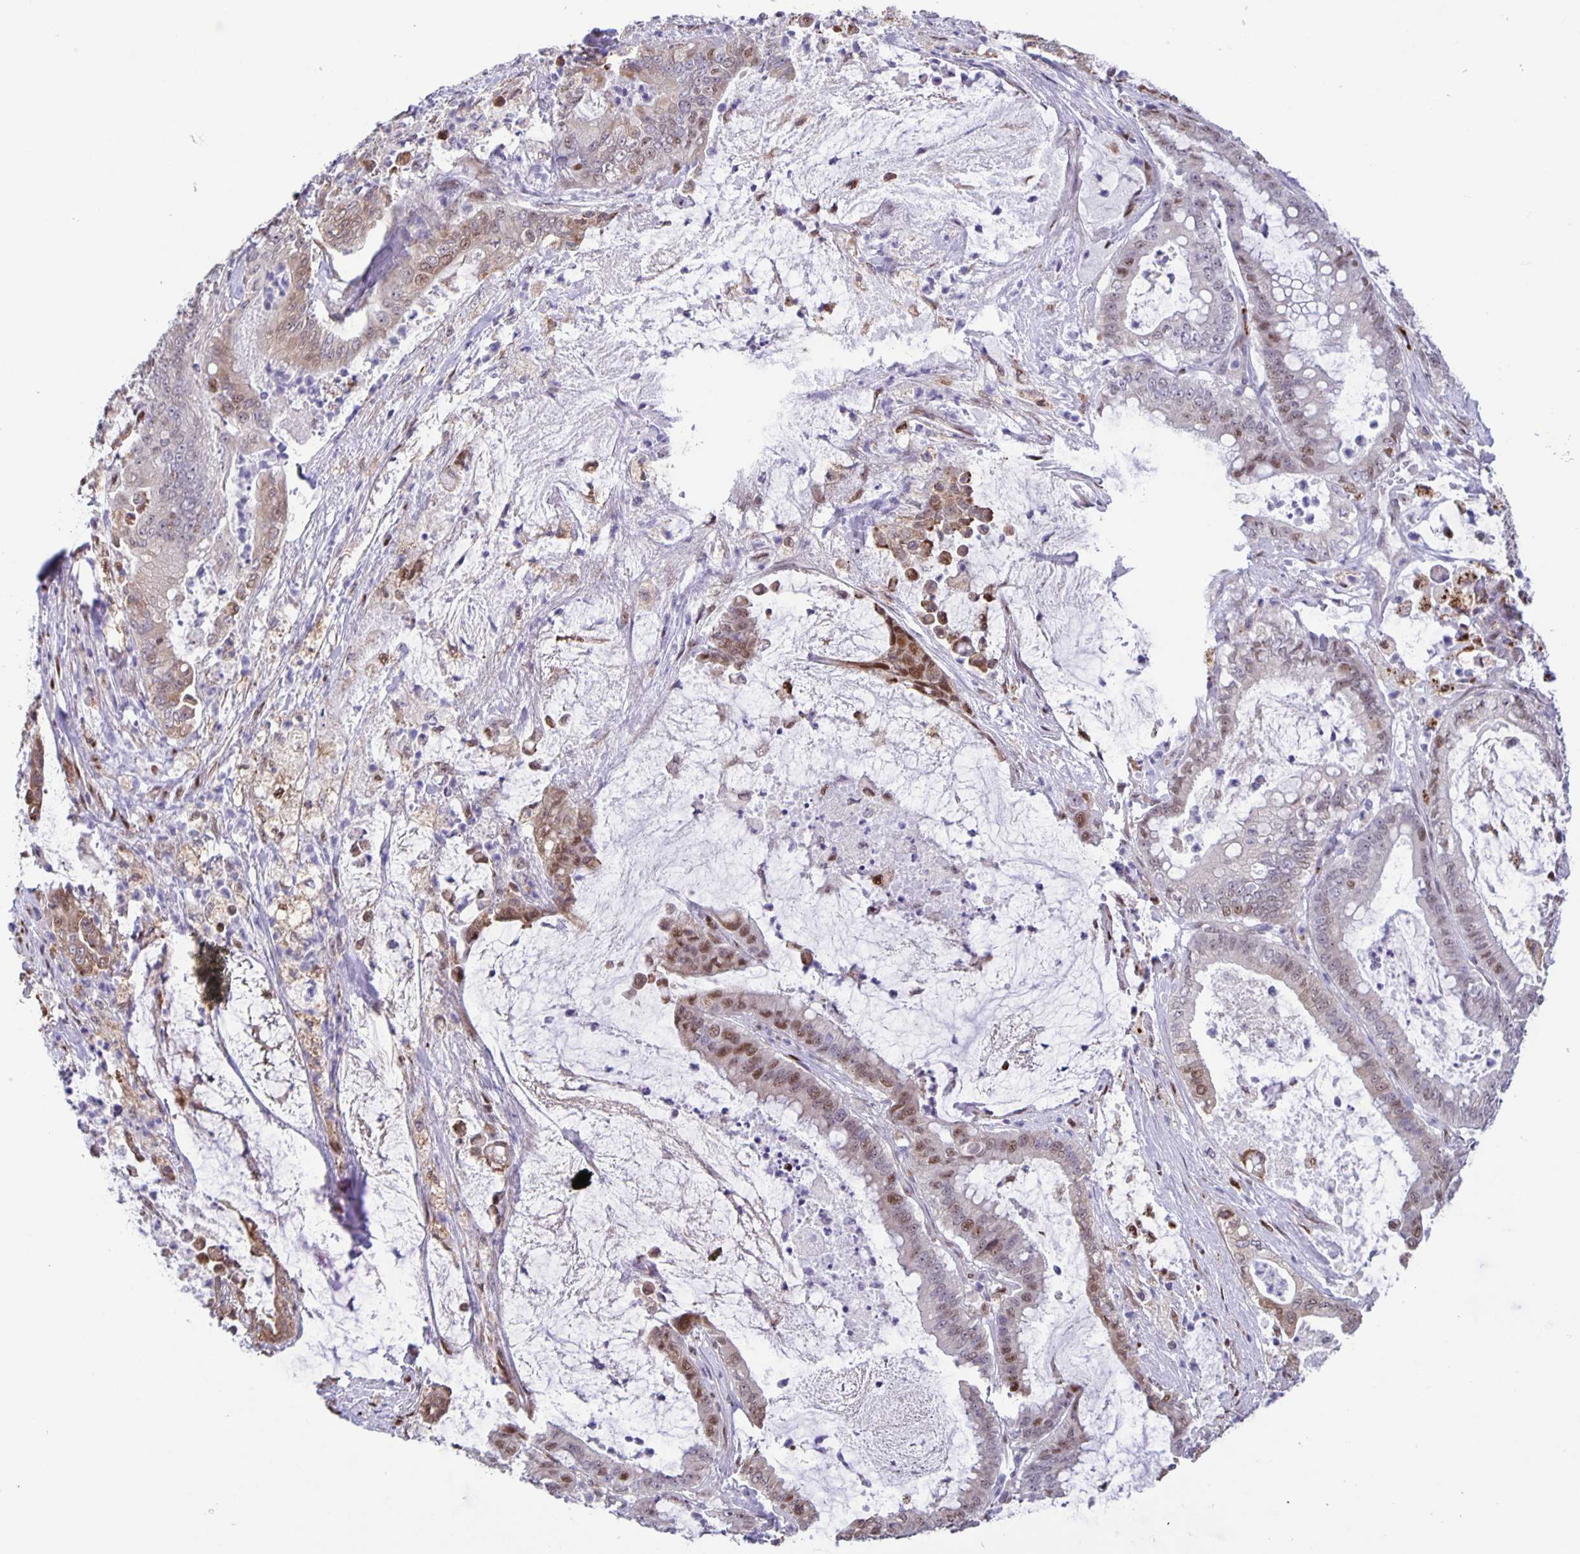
{"staining": {"intensity": "moderate", "quantity": "<25%", "location": "nuclear"}, "tissue": "pancreatic cancer", "cell_type": "Tumor cells", "image_type": "cancer", "snomed": [{"axis": "morphology", "description": "Adenocarcinoma, NOS"}, {"axis": "topography", "description": "Pancreas"}], "caption": "Immunohistochemistry photomicrograph of pancreatic adenocarcinoma stained for a protein (brown), which demonstrates low levels of moderate nuclear expression in about <25% of tumor cells.", "gene": "MAPK12", "patient": {"sex": "male", "age": 71}}